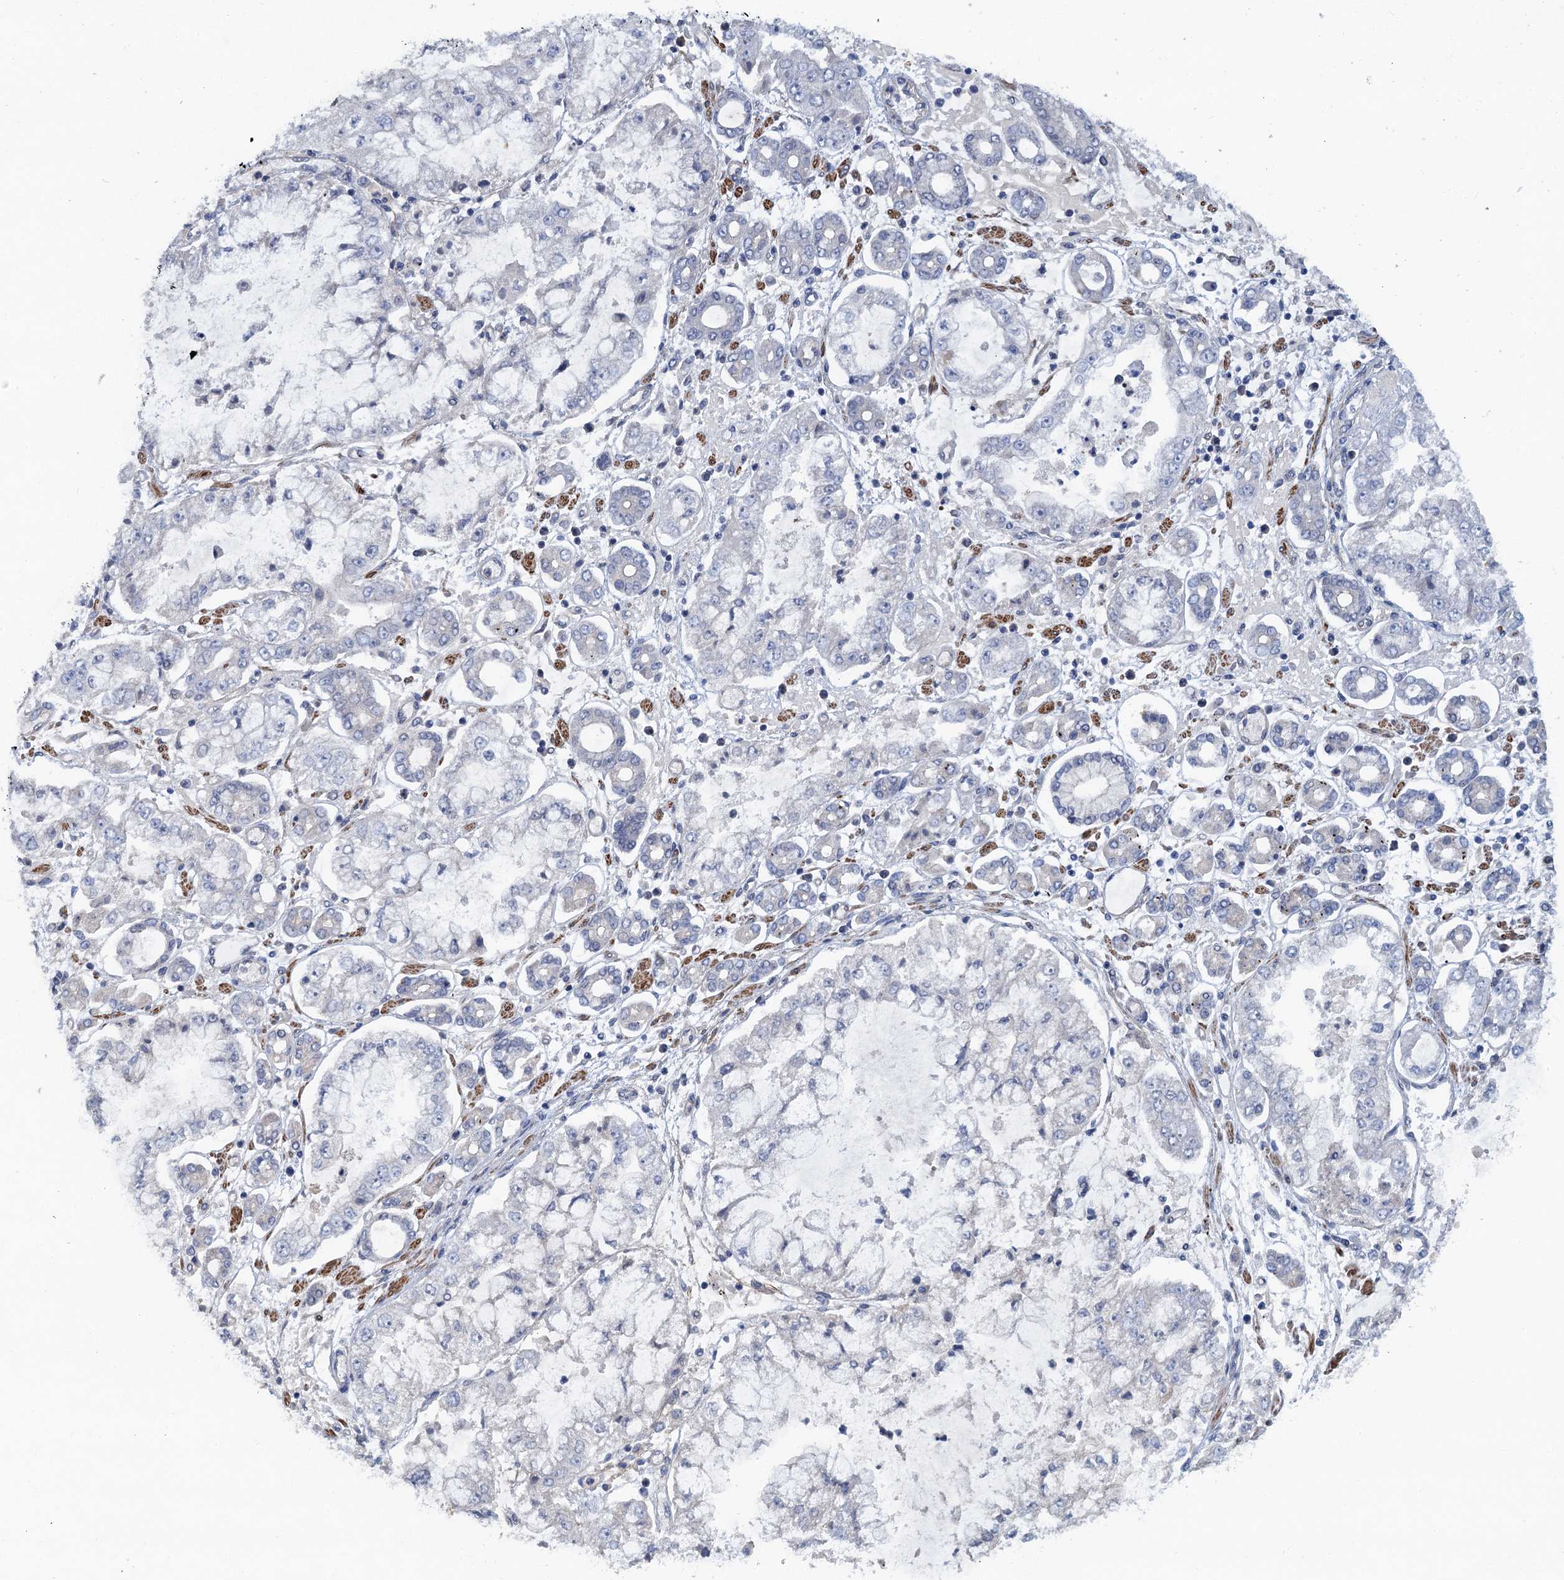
{"staining": {"intensity": "negative", "quantity": "none", "location": "none"}, "tissue": "stomach cancer", "cell_type": "Tumor cells", "image_type": "cancer", "snomed": [{"axis": "morphology", "description": "Adenocarcinoma, NOS"}, {"axis": "topography", "description": "Stomach"}], "caption": "Immunohistochemical staining of stomach adenocarcinoma exhibits no significant expression in tumor cells.", "gene": "MYO16", "patient": {"sex": "male", "age": 76}}